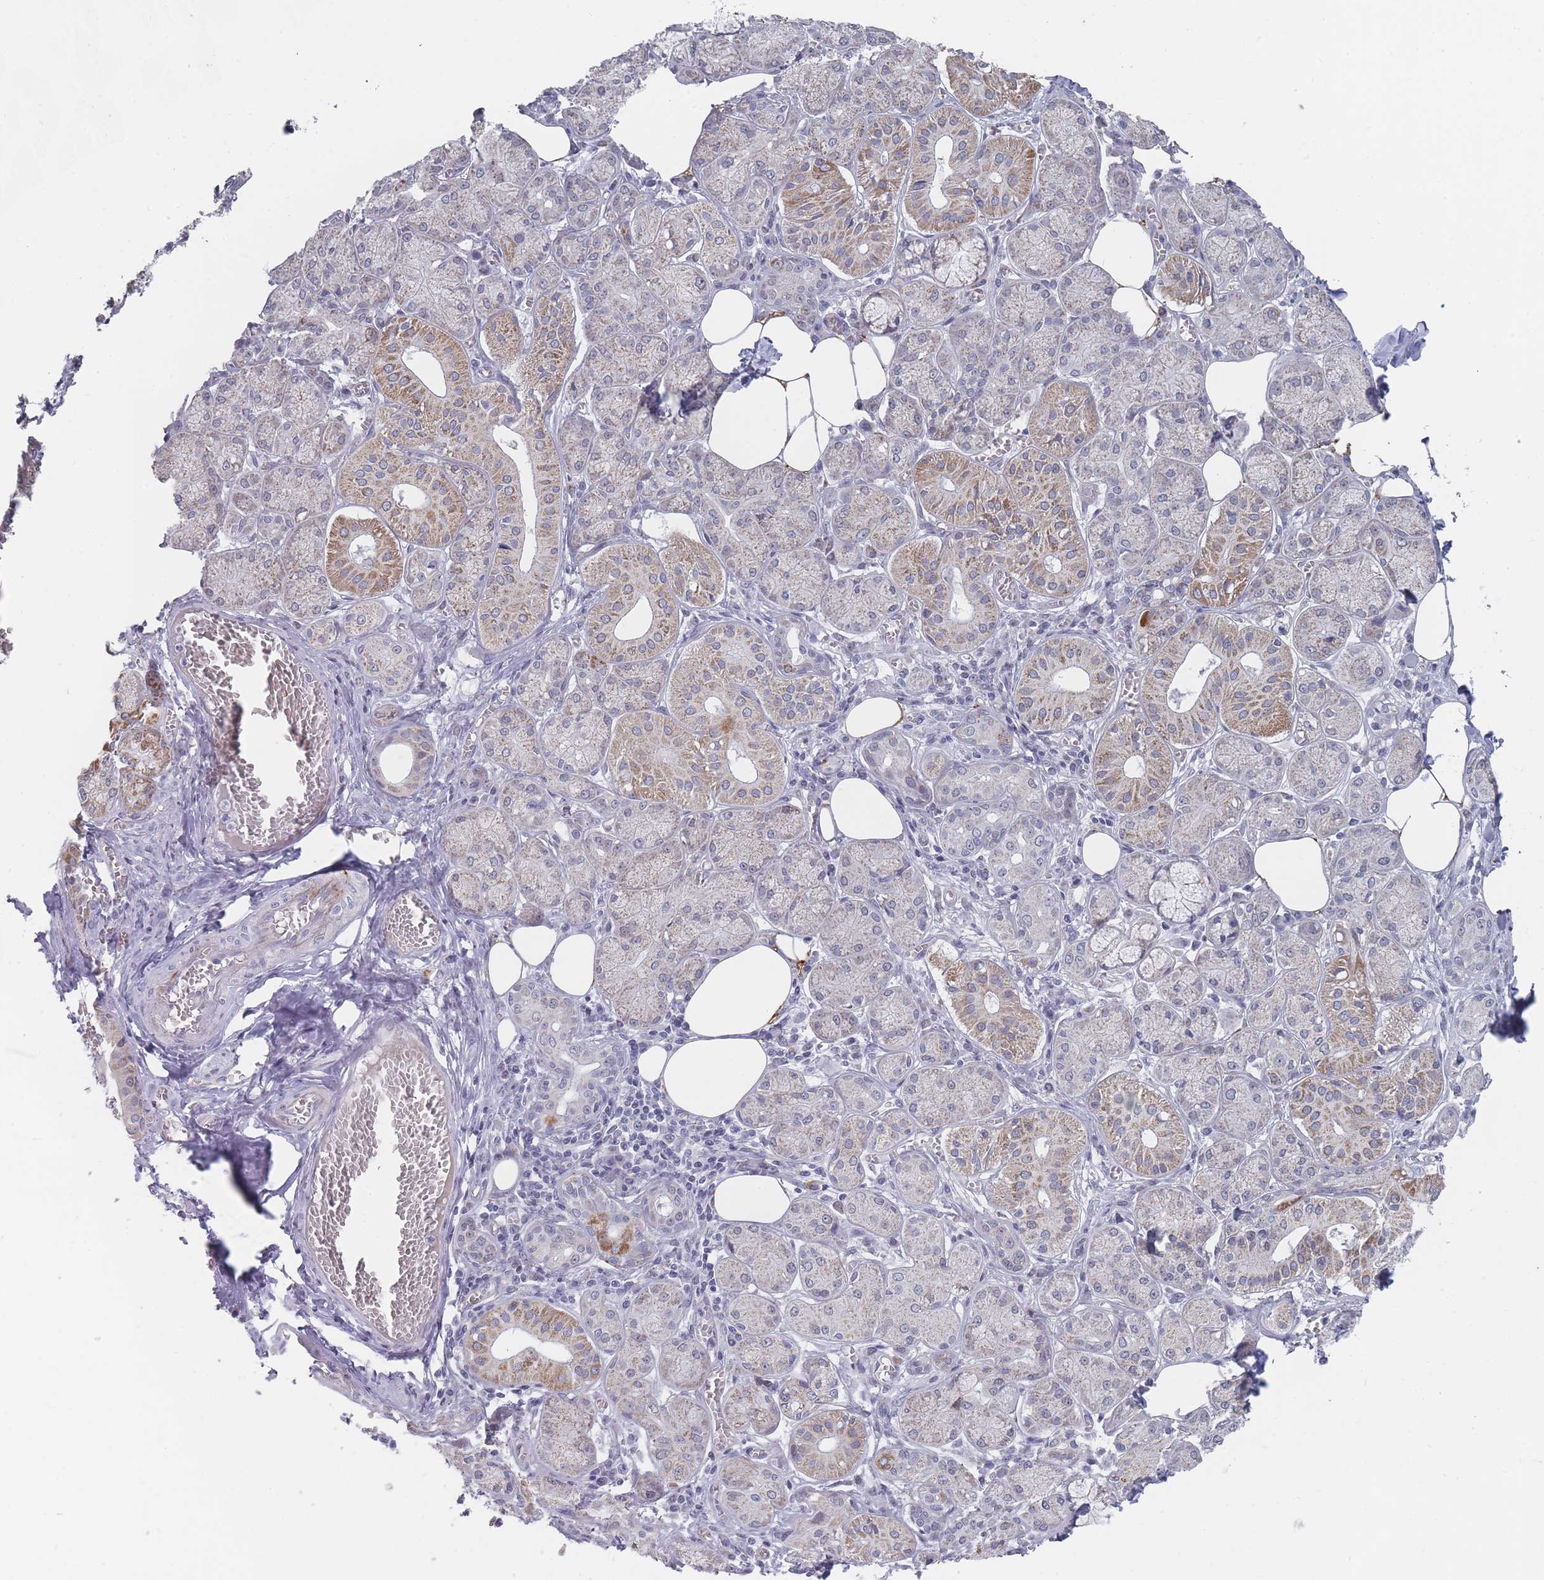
{"staining": {"intensity": "moderate", "quantity": "25%-75%", "location": "cytoplasmic/membranous"}, "tissue": "salivary gland", "cell_type": "Glandular cells", "image_type": "normal", "snomed": [{"axis": "morphology", "description": "Normal tissue, NOS"}, {"axis": "topography", "description": "Salivary gland"}], "caption": "Immunohistochemistry (IHC) of normal human salivary gland exhibits medium levels of moderate cytoplasmic/membranous positivity in about 25%-75% of glandular cells.", "gene": "TRARG1", "patient": {"sex": "male", "age": 74}}